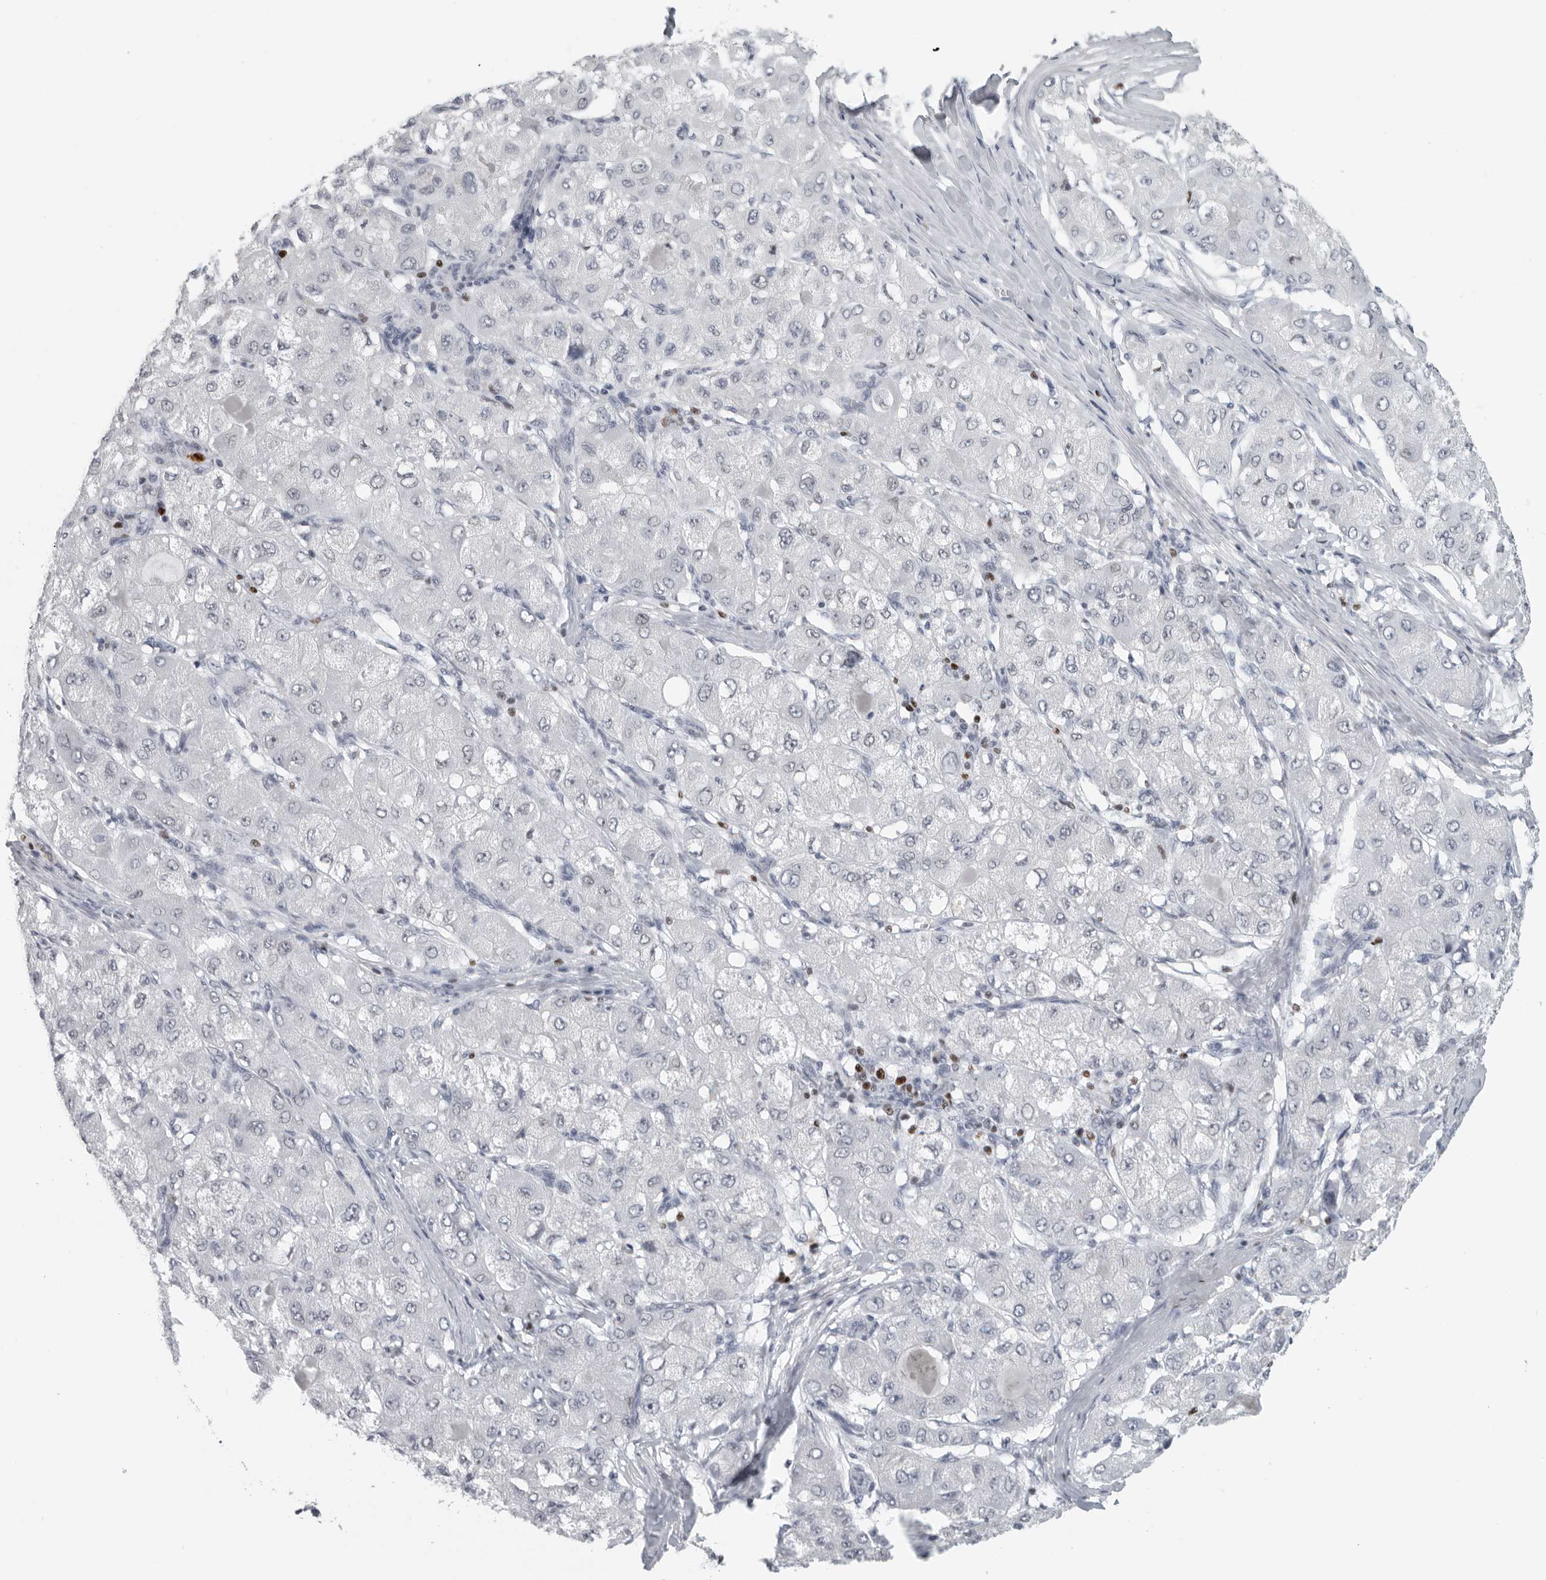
{"staining": {"intensity": "negative", "quantity": "none", "location": "none"}, "tissue": "liver cancer", "cell_type": "Tumor cells", "image_type": "cancer", "snomed": [{"axis": "morphology", "description": "Carcinoma, Hepatocellular, NOS"}, {"axis": "topography", "description": "Liver"}], "caption": "Liver cancer was stained to show a protein in brown. There is no significant positivity in tumor cells. (DAB (3,3'-diaminobenzidine) IHC with hematoxylin counter stain).", "gene": "SATB2", "patient": {"sex": "male", "age": 80}}